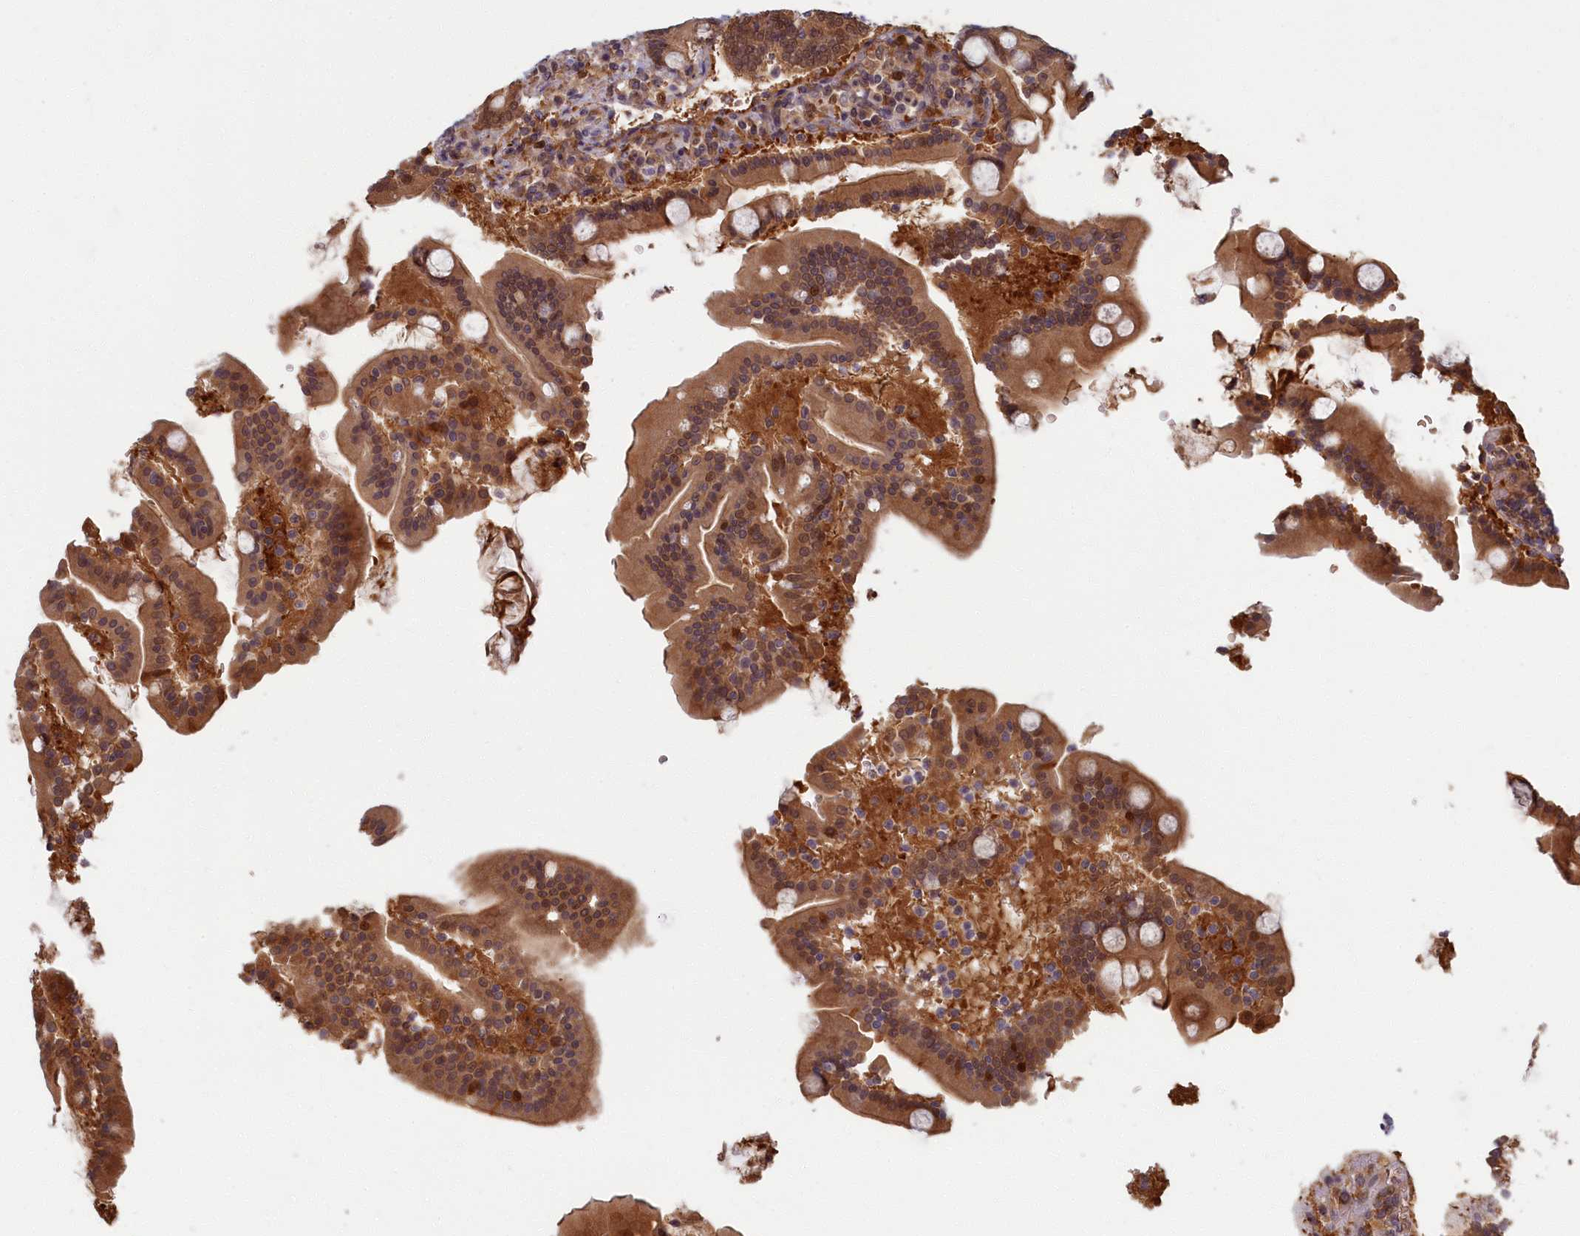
{"staining": {"intensity": "strong", "quantity": ">75%", "location": "cytoplasmic/membranous"}, "tissue": "duodenum", "cell_type": "Glandular cells", "image_type": "normal", "snomed": [{"axis": "morphology", "description": "Normal tissue, NOS"}, {"axis": "topography", "description": "Duodenum"}], "caption": "Immunohistochemistry histopathology image of benign duodenum: duodenum stained using immunohistochemistry (IHC) exhibits high levels of strong protein expression localized specifically in the cytoplasmic/membranous of glandular cells, appearing as a cytoplasmic/membranous brown color.", "gene": "BLVRB", "patient": {"sex": "male", "age": 55}}